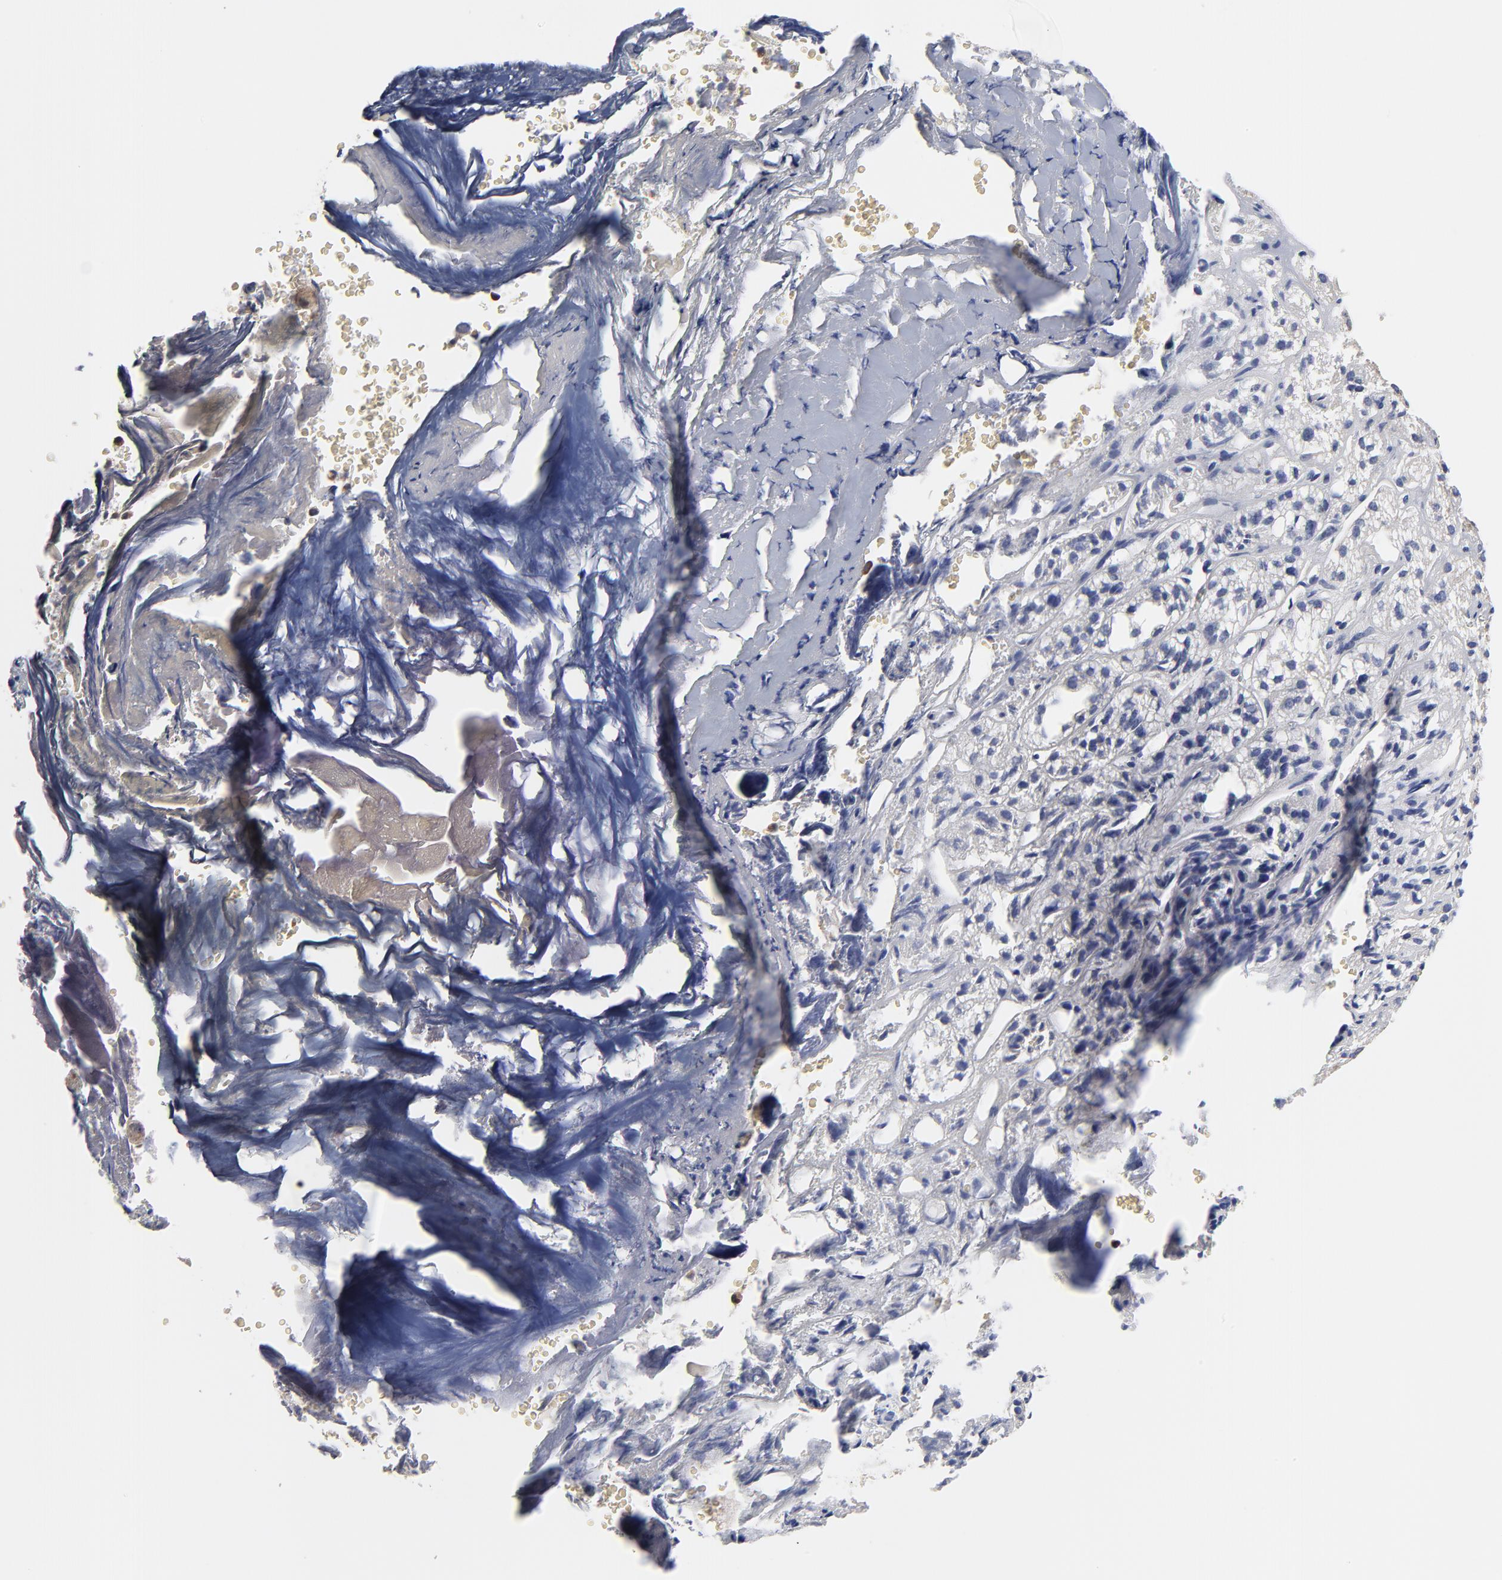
{"staining": {"intensity": "negative", "quantity": "none", "location": "none"}, "tissue": "adrenal gland", "cell_type": "Glandular cells", "image_type": "normal", "snomed": [{"axis": "morphology", "description": "Normal tissue, NOS"}, {"axis": "topography", "description": "Adrenal gland"}], "caption": "This image is of benign adrenal gland stained with immunohistochemistry to label a protein in brown with the nuclei are counter-stained blue. There is no expression in glandular cells. (Stains: DAB immunohistochemistry with hematoxylin counter stain, Microscopy: brightfield microscopy at high magnification).", "gene": "FBXL2", "patient": {"sex": "female", "age": 71}}